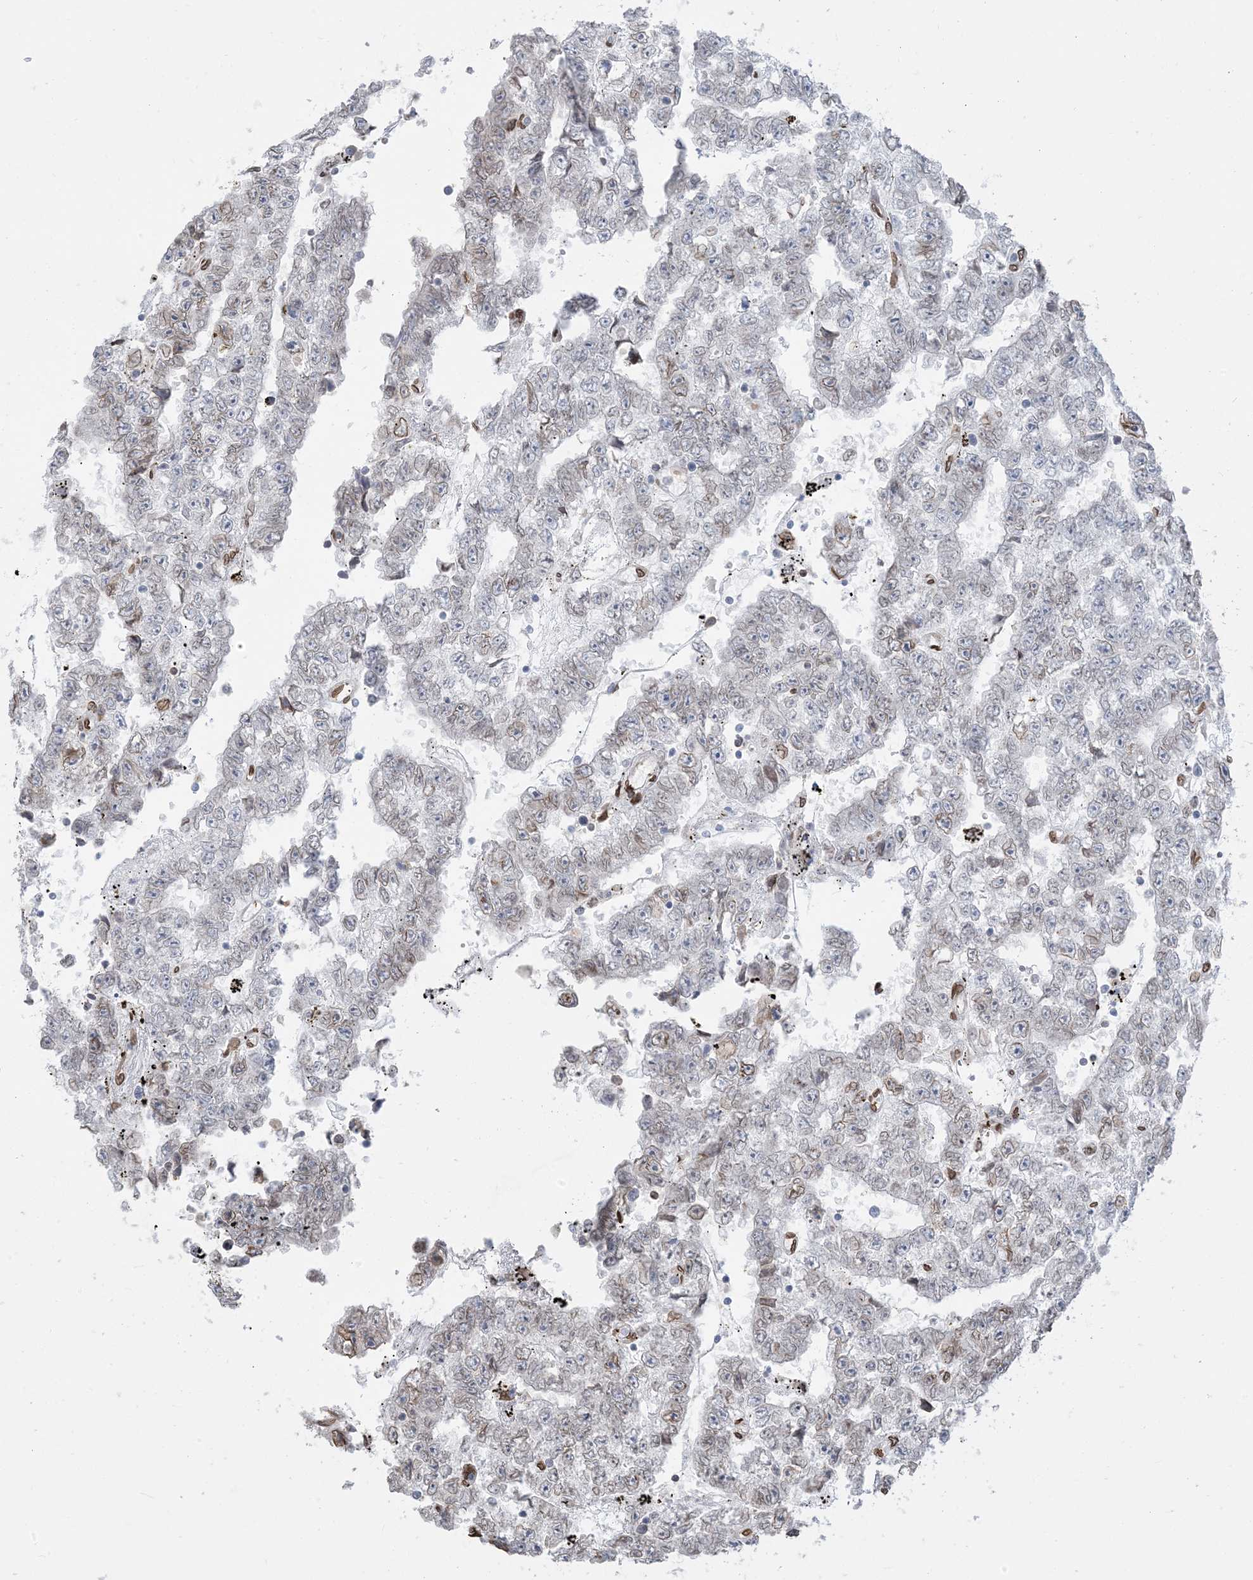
{"staining": {"intensity": "negative", "quantity": "none", "location": "none"}, "tissue": "testis cancer", "cell_type": "Tumor cells", "image_type": "cancer", "snomed": [{"axis": "morphology", "description": "Carcinoma, Embryonal, NOS"}, {"axis": "topography", "description": "Testis"}], "caption": "DAB immunohistochemical staining of testis embryonal carcinoma shows no significant expression in tumor cells.", "gene": "WWP1", "patient": {"sex": "male", "age": 25}}